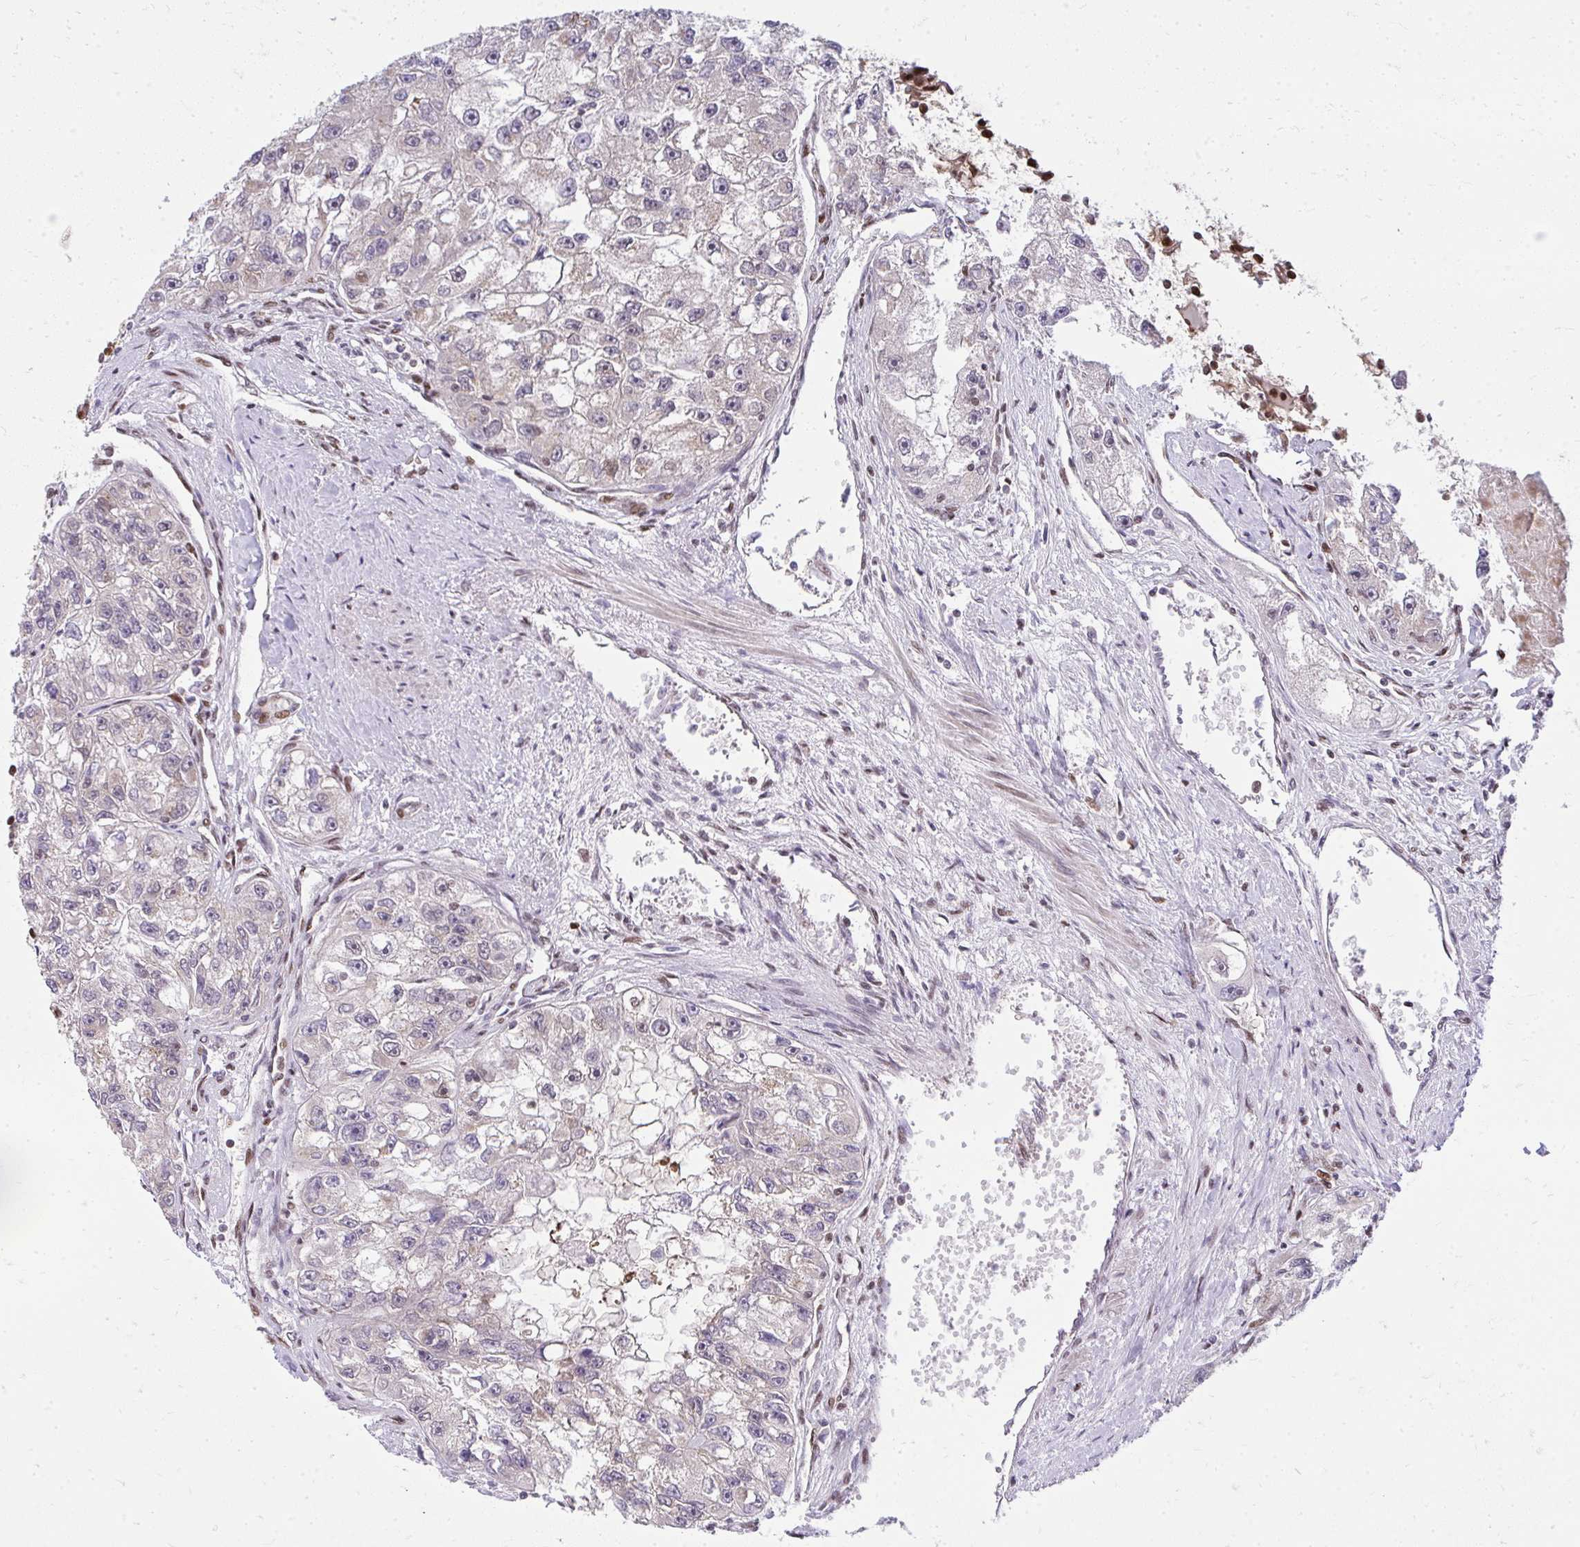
{"staining": {"intensity": "negative", "quantity": "none", "location": "none"}, "tissue": "renal cancer", "cell_type": "Tumor cells", "image_type": "cancer", "snomed": [{"axis": "morphology", "description": "Adenocarcinoma, NOS"}, {"axis": "topography", "description": "Kidney"}], "caption": "The micrograph displays no staining of tumor cells in renal cancer. (DAB (3,3'-diaminobenzidine) IHC visualized using brightfield microscopy, high magnification).", "gene": "PIGY", "patient": {"sex": "male", "age": 63}}